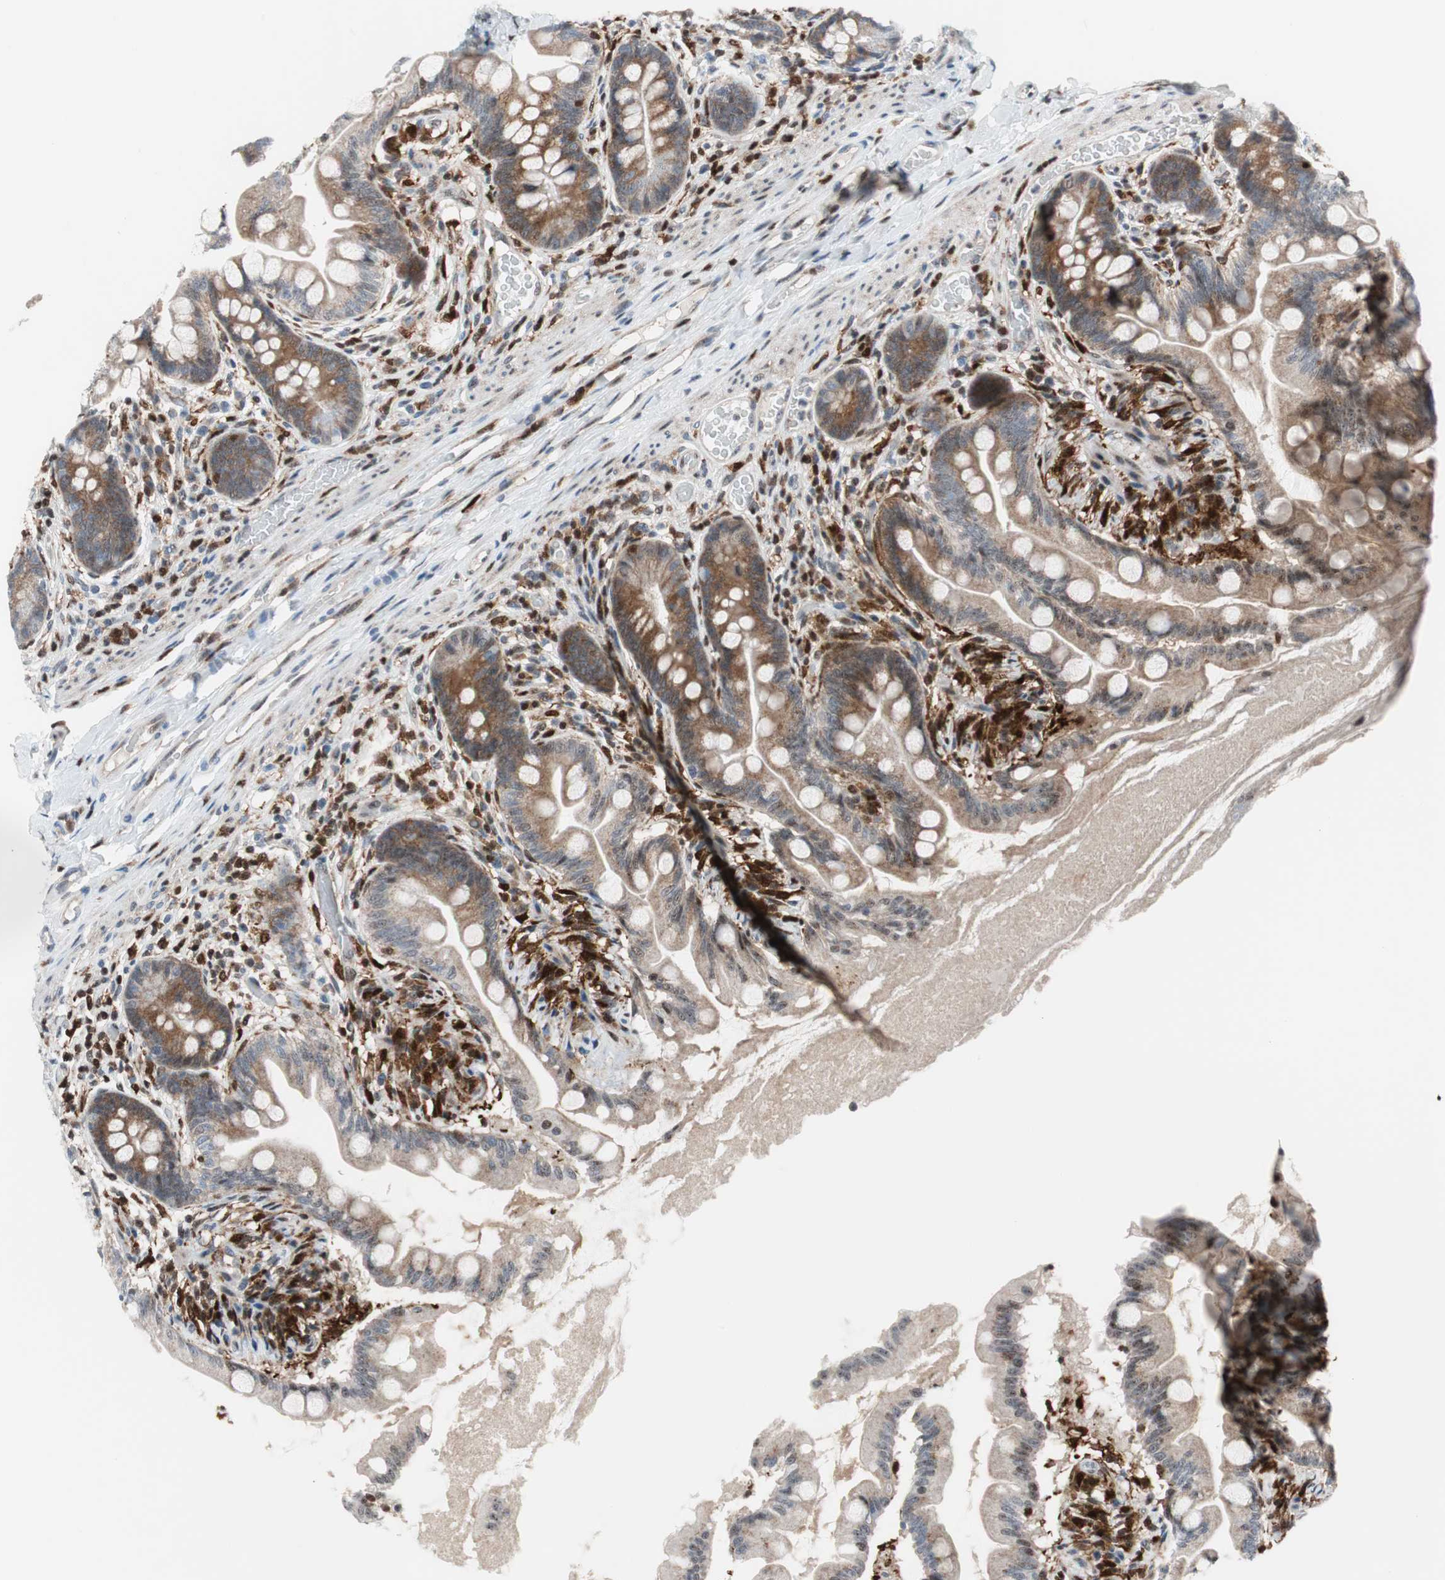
{"staining": {"intensity": "moderate", "quantity": ">75%", "location": "cytoplasmic/membranous,nuclear"}, "tissue": "small intestine", "cell_type": "Glandular cells", "image_type": "normal", "snomed": [{"axis": "morphology", "description": "Normal tissue, NOS"}, {"axis": "topography", "description": "Small intestine"}], "caption": "Protein staining of unremarkable small intestine reveals moderate cytoplasmic/membranous,nuclear staining in approximately >75% of glandular cells. The staining is performed using DAB (3,3'-diaminobenzidine) brown chromogen to label protein expression. The nuclei are counter-stained blue using hematoxylin.", "gene": "RGS10", "patient": {"sex": "female", "age": 56}}